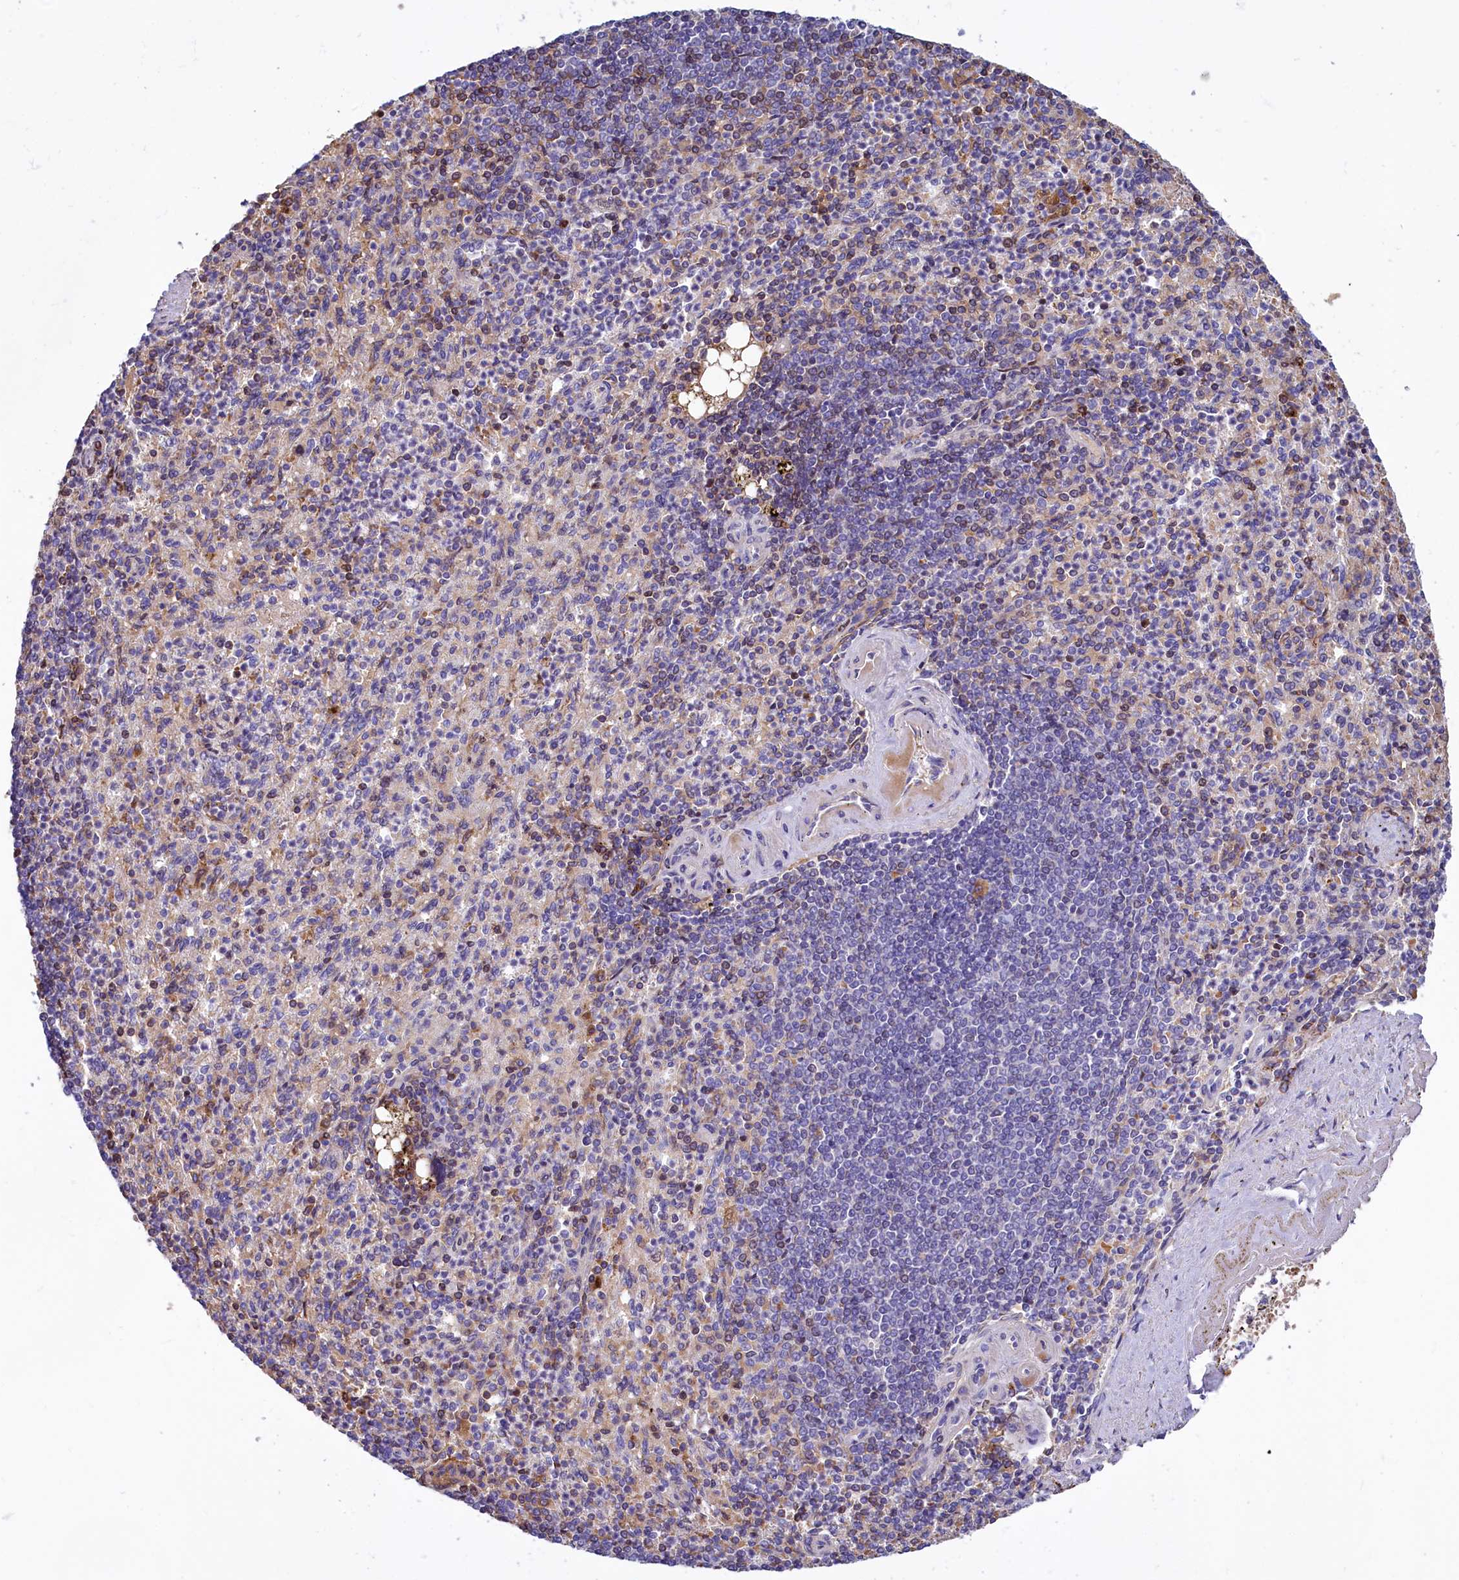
{"staining": {"intensity": "negative", "quantity": "none", "location": "none"}, "tissue": "spleen", "cell_type": "Cells in red pulp", "image_type": "normal", "snomed": [{"axis": "morphology", "description": "Normal tissue, NOS"}, {"axis": "topography", "description": "Spleen"}], "caption": "IHC histopathology image of unremarkable human spleen stained for a protein (brown), which exhibits no staining in cells in red pulp.", "gene": "HPS6", "patient": {"sex": "female", "age": 74}}